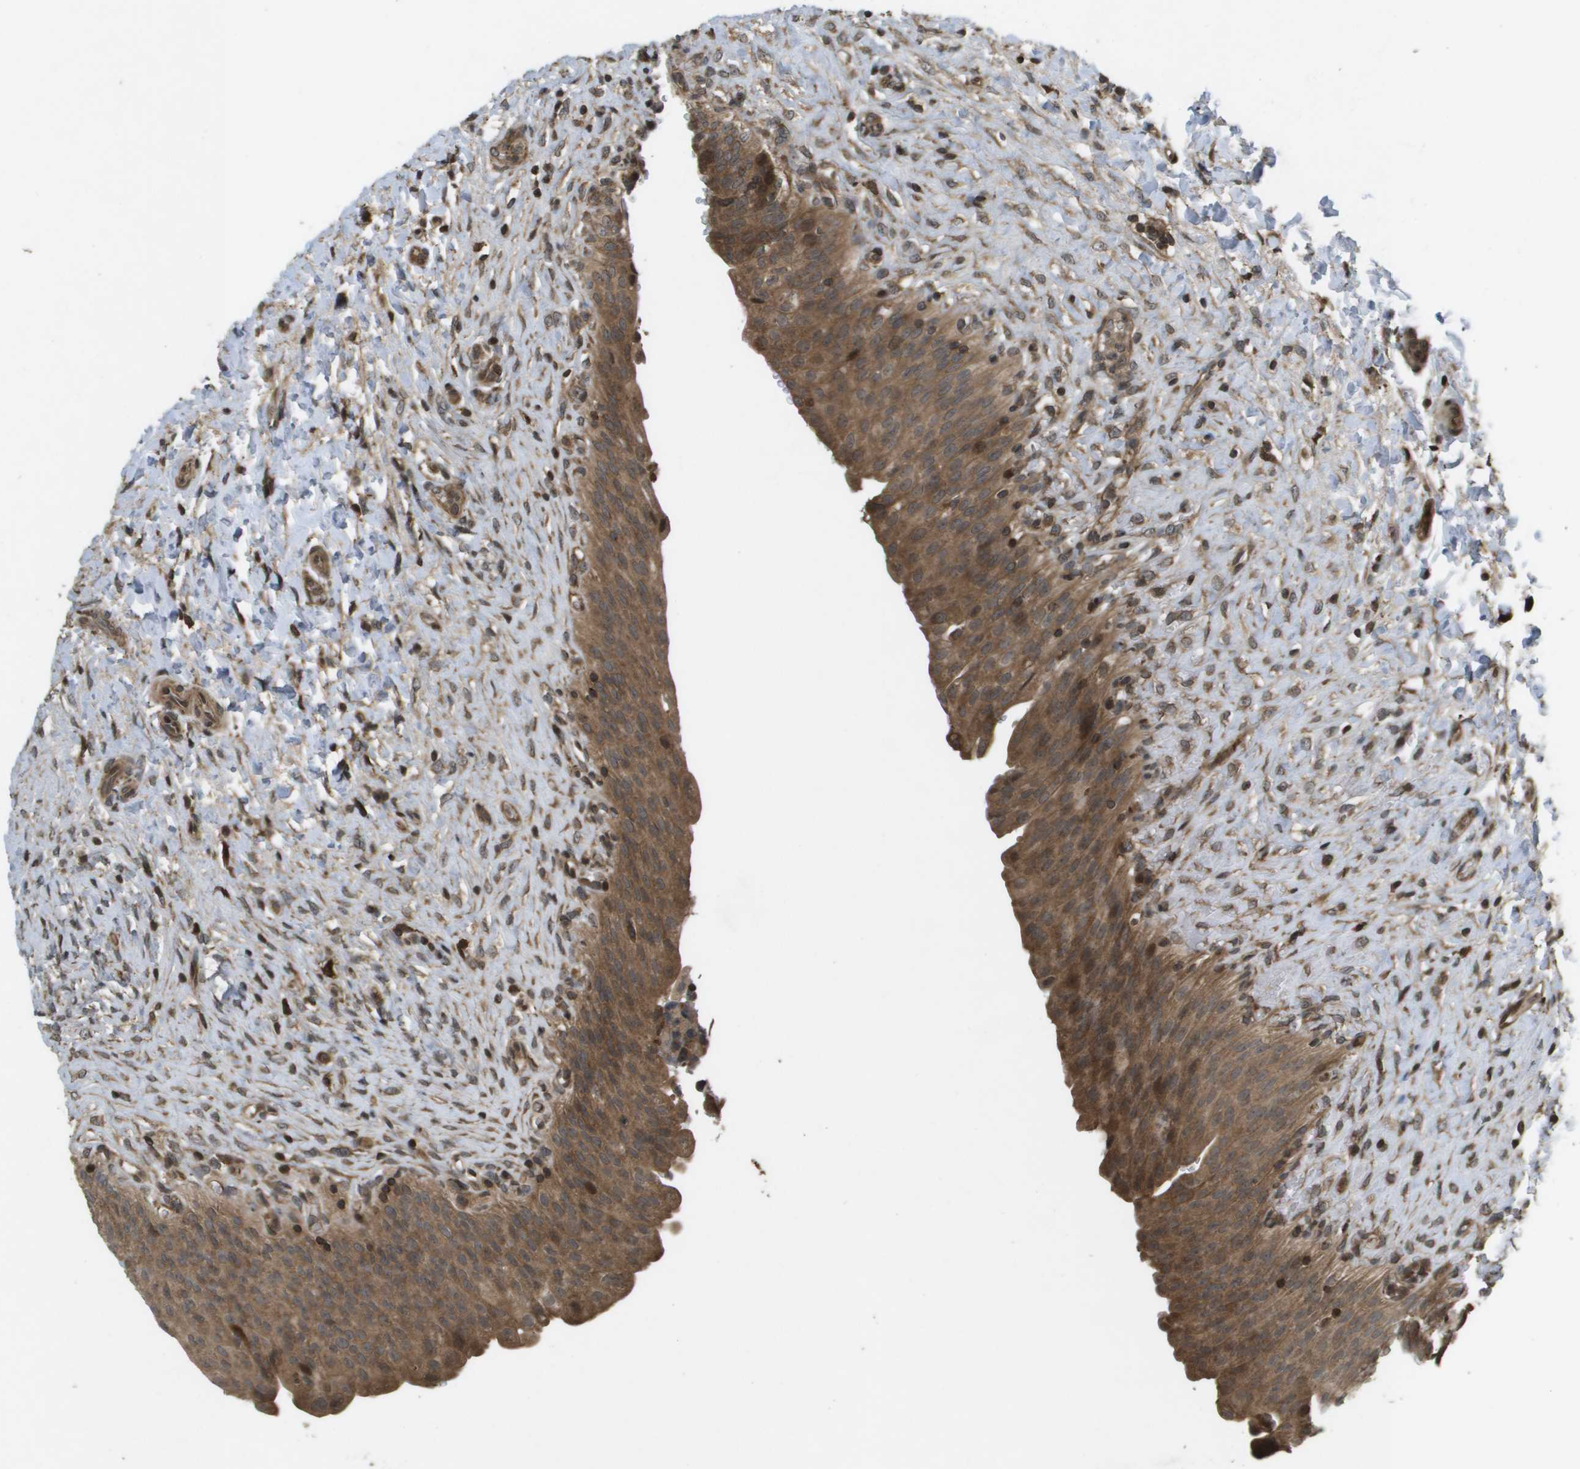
{"staining": {"intensity": "moderate", "quantity": ">75%", "location": "cytoplasmic/membranous,nuclear"}, "tissue": "urinary bladder", "cell_type": "Urothelial cells", "image_type": "normal", "snomed": [{"axis": "morphology", "description": "Urothelial carcinoma, High grade"}, {"axis": "topography", "description": "Urinary bladder"}], "caption": "Immunohistochemical staining of normal urinary bladder demonstrates medium levels of moderate cytoplasmic/membranous,nuclear expression in about >75% of urothelial cells. (IHC, brightfield microscopy, high magnification).", "gene": "KIF11", "patient": {"sex": "male", "age": 46}}